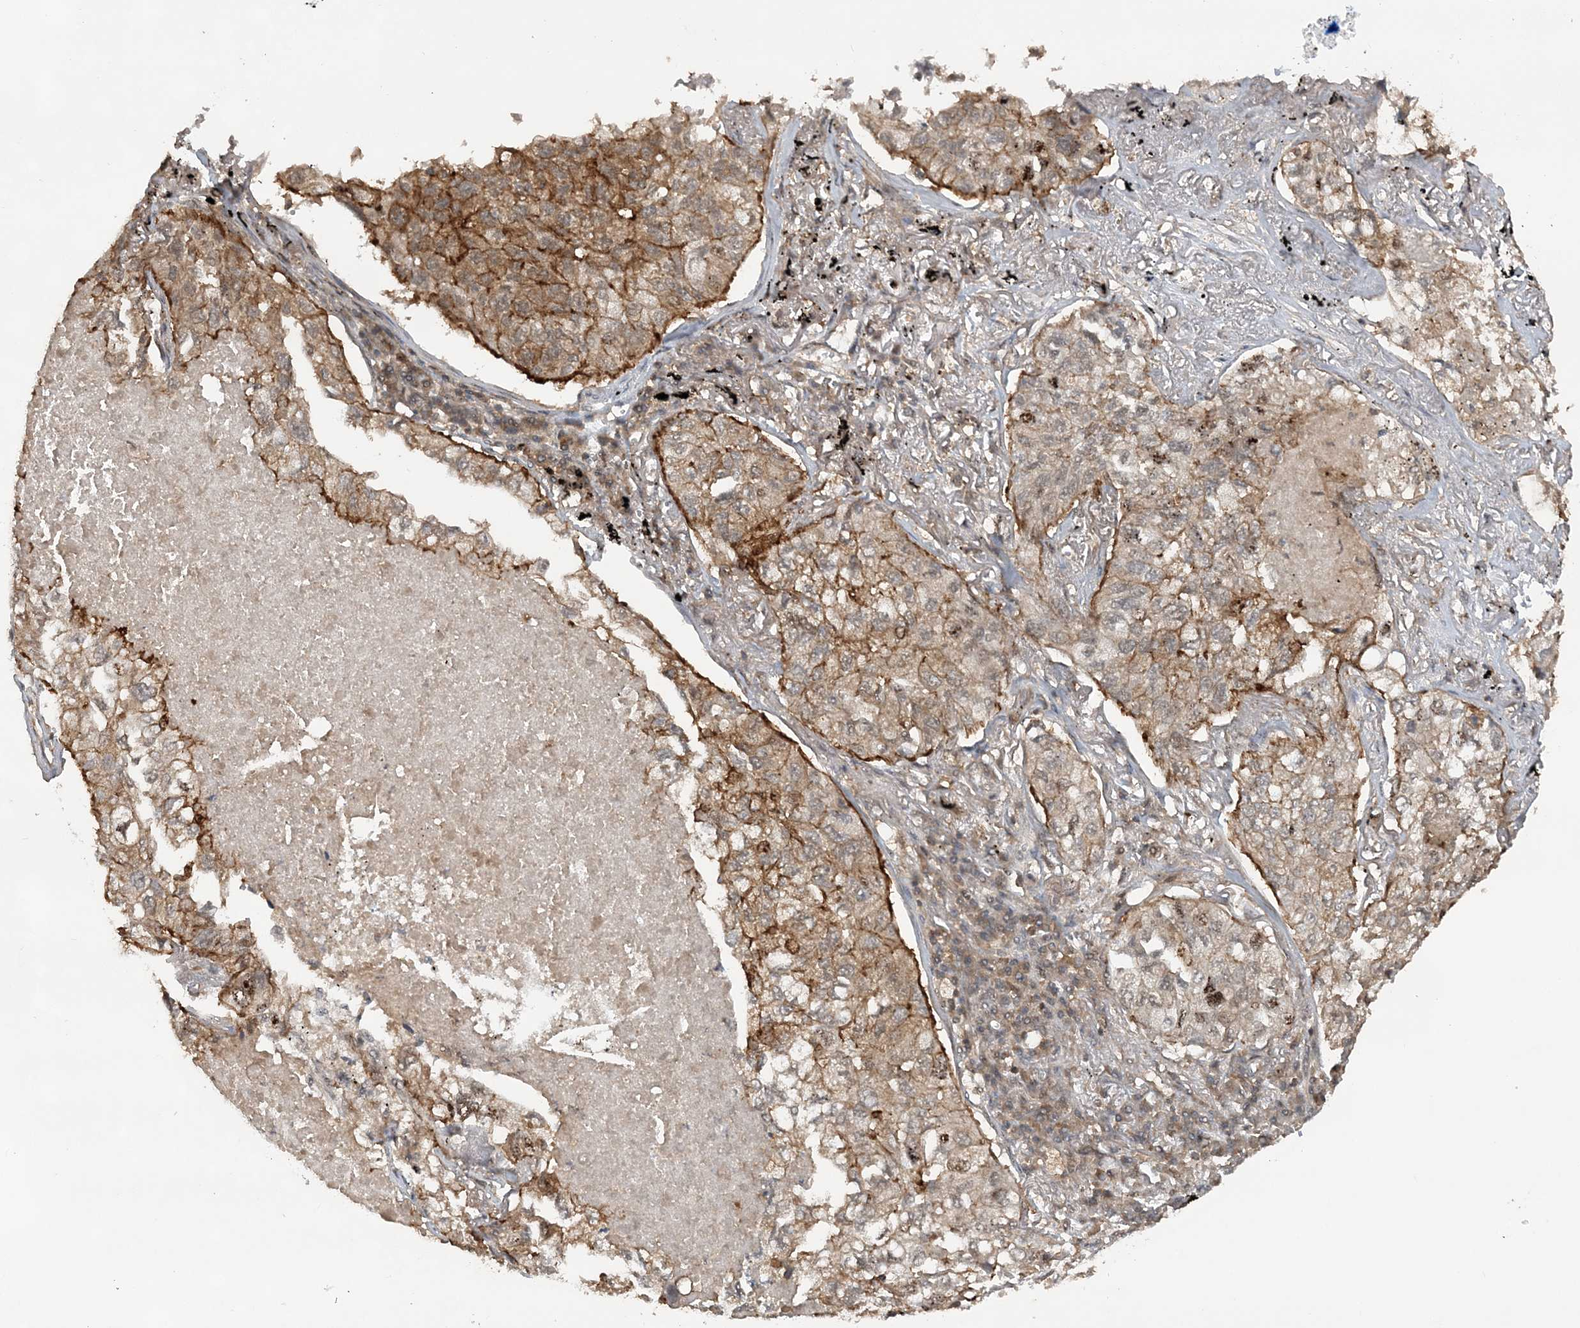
{"staining": {"intensity": "moderate", "quantity": "25%-75%", "location": "cytoplasmic/membranous"}, "tissue": "lung cancer", "cell_type": "Tumor cells", "image_type": "cancer", "snomed": [{"axis": "morphology", "description": "Adenocarcinoma, NOS"}, {"axis": "topography", "description": "Lung"}], "caption": "The image exhibits a brown stain indicating the presence of a protein in the cytoplasmic/membranous of tumor cells in lung cancer (adenocarcinoma).", "gene": "LACC1", "patient": {"sex": "male", "age": 65}}